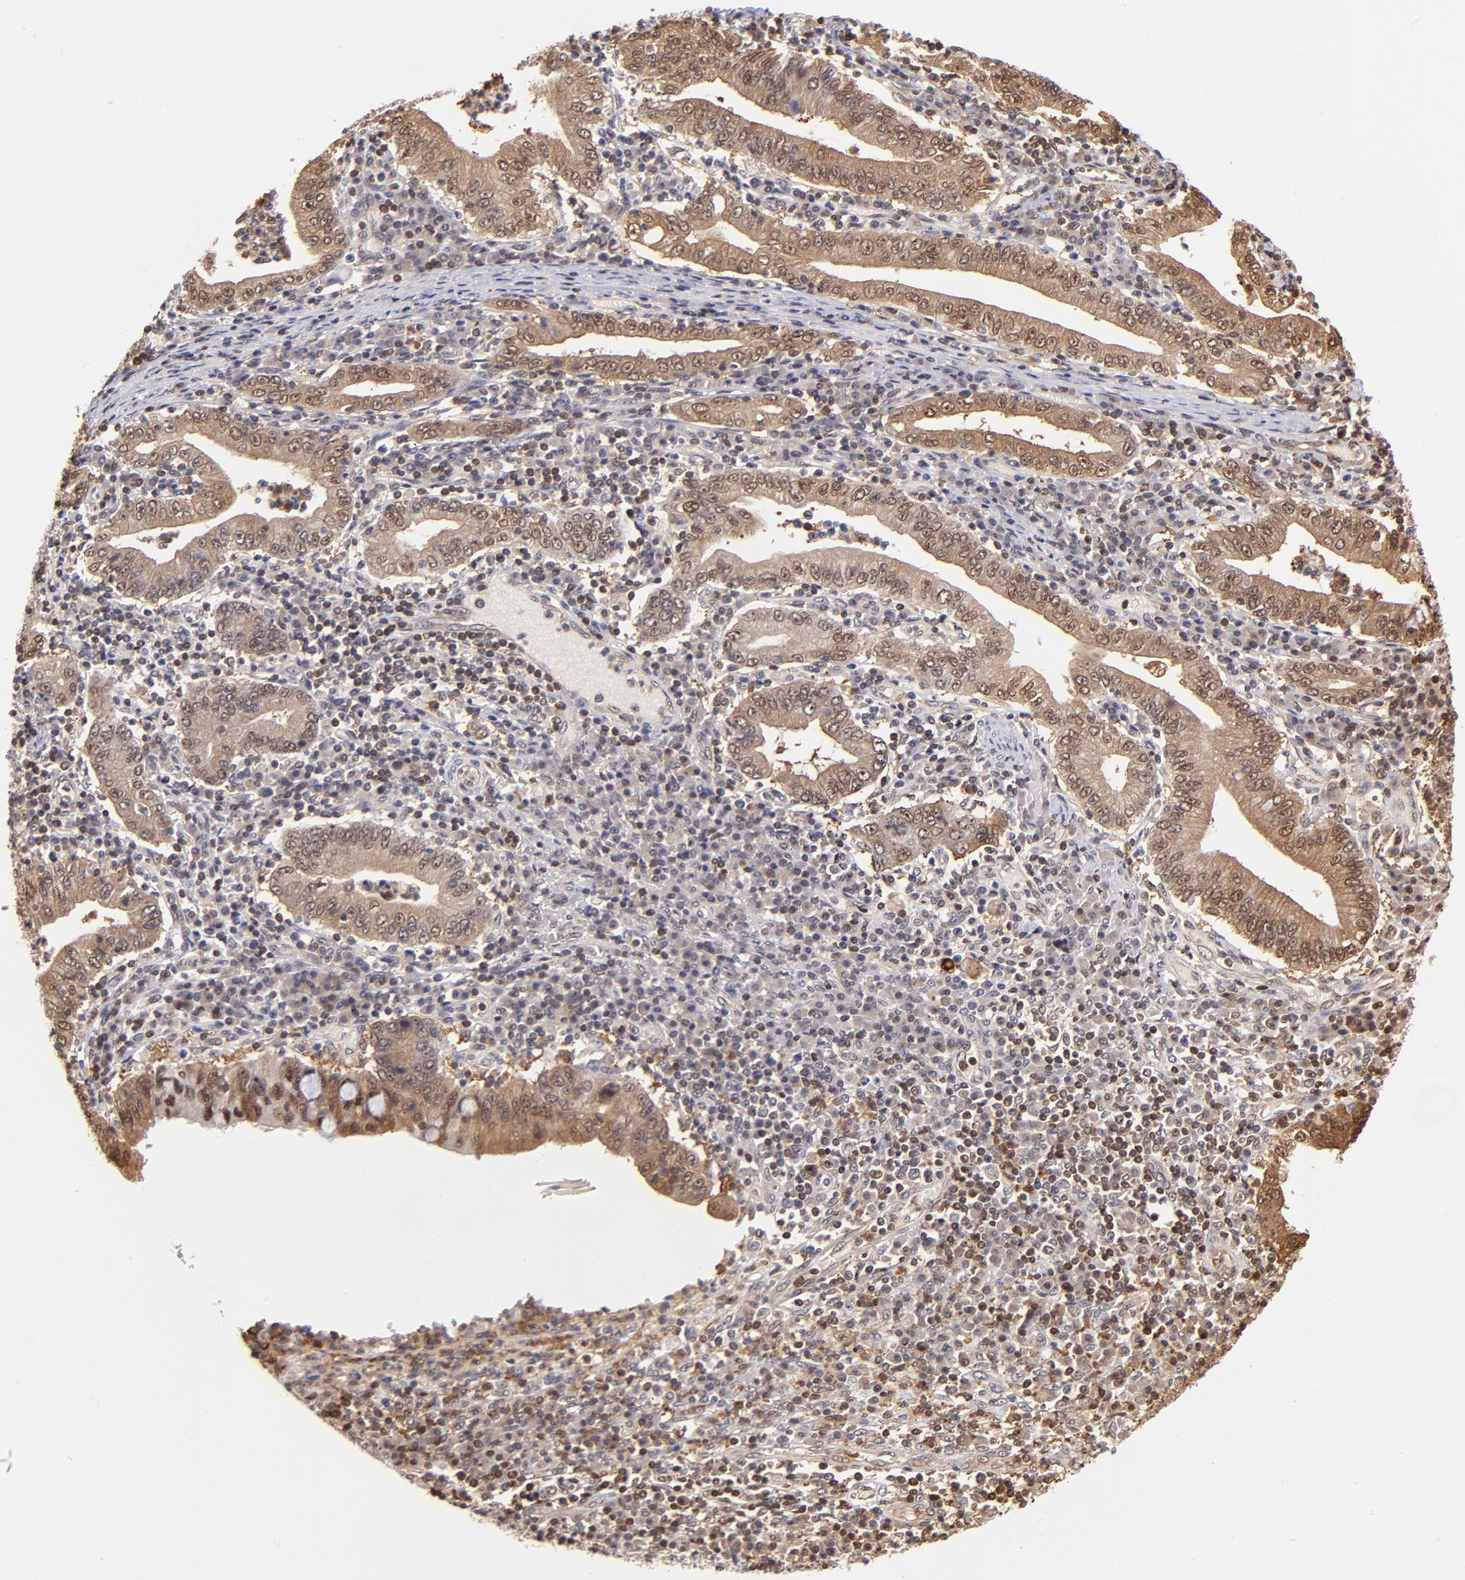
{"staining": {"intensity": "moderate", "quantity": ">75%", "location": "cytoplasmic/membranous,nuclear"}, "tissue": "stomach cancer", "cell_type": "Tumor cells", "image_type": "cancer", "snomed": [{"axis": "morphology", "description": "Normal tissue, NOS"}, {"axis": "morphology", "description": "Adenocarcinoma, NOS"}, {"axis": "topography", "description": "Esophagus"}, {"axis": "topography", "description": "Stomach, upper"}, {"axis": "topography", "description": "Peripheral nerve tissue"}], "caption": "Protein positivity by immunohistochemistry displays moderate cytoplasmic/membranous and nuclear positivity in approximately >75% of tumor cells in stomach cancer (adenocarcinoma).", "gene": "YWHAB", "patient": {"sex": "male", "age": 62}}